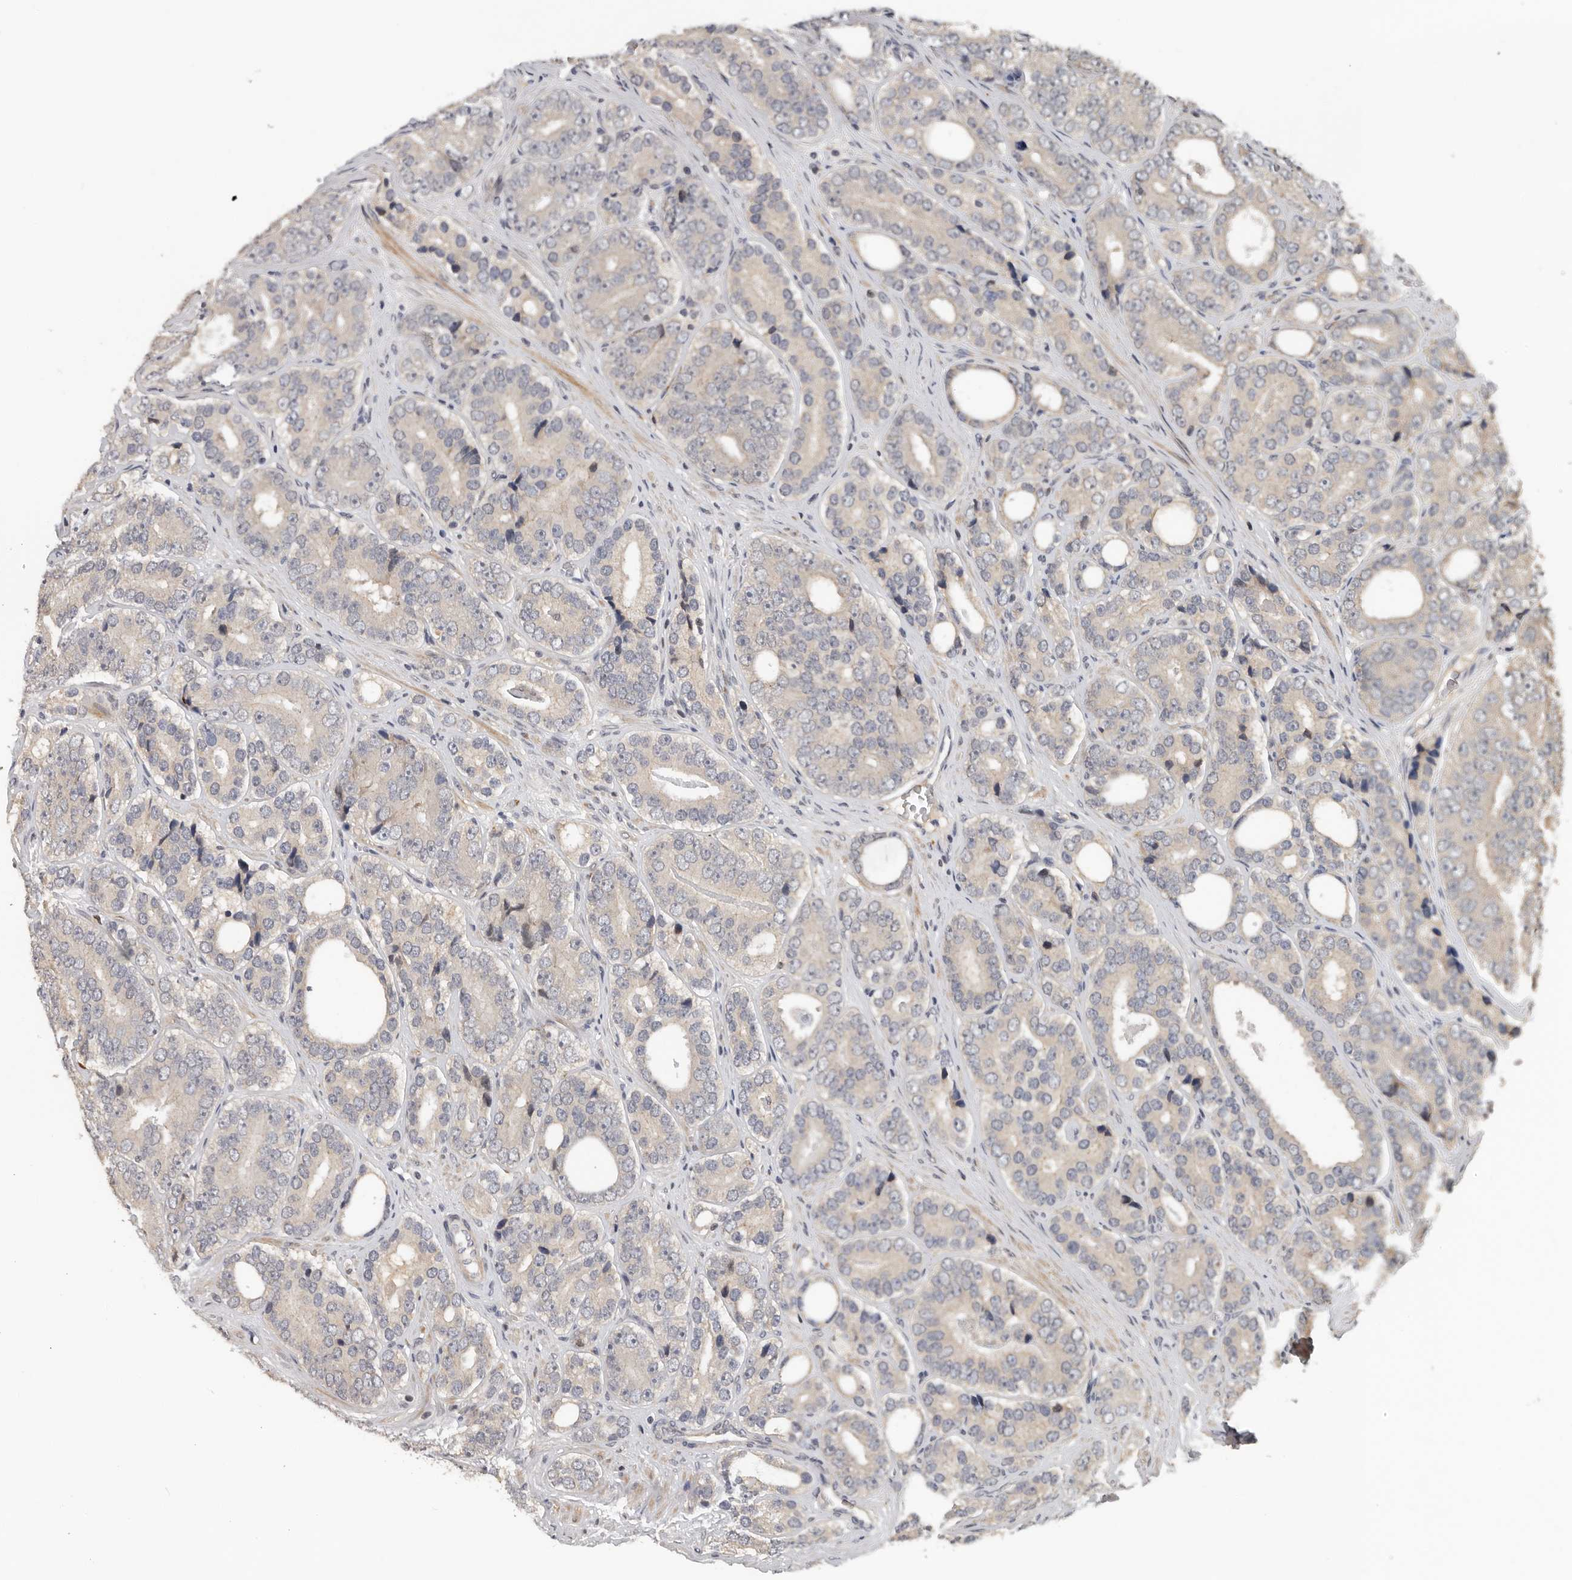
{"staining": {"intensity": "negative", "quantity": "none", "location": "none"}, "tissue": "prostate cancer", "cell_type": "Tumor cells", "image_type": "cancer", "snomed": [{"axis": "morphology", "description": "Adenocarcinoma, High grade"}, {"axis": "topography", "description": "Prostate"}], "caption": "A high-resolution histopathology image shows immunohistochemistry (IHC) staining of high-grade adenocarcinoma (prostate), which shows no significant expression in tumor cells.", "gene": "HENMT1", "patient": {"sex": "male", "age": 56}}